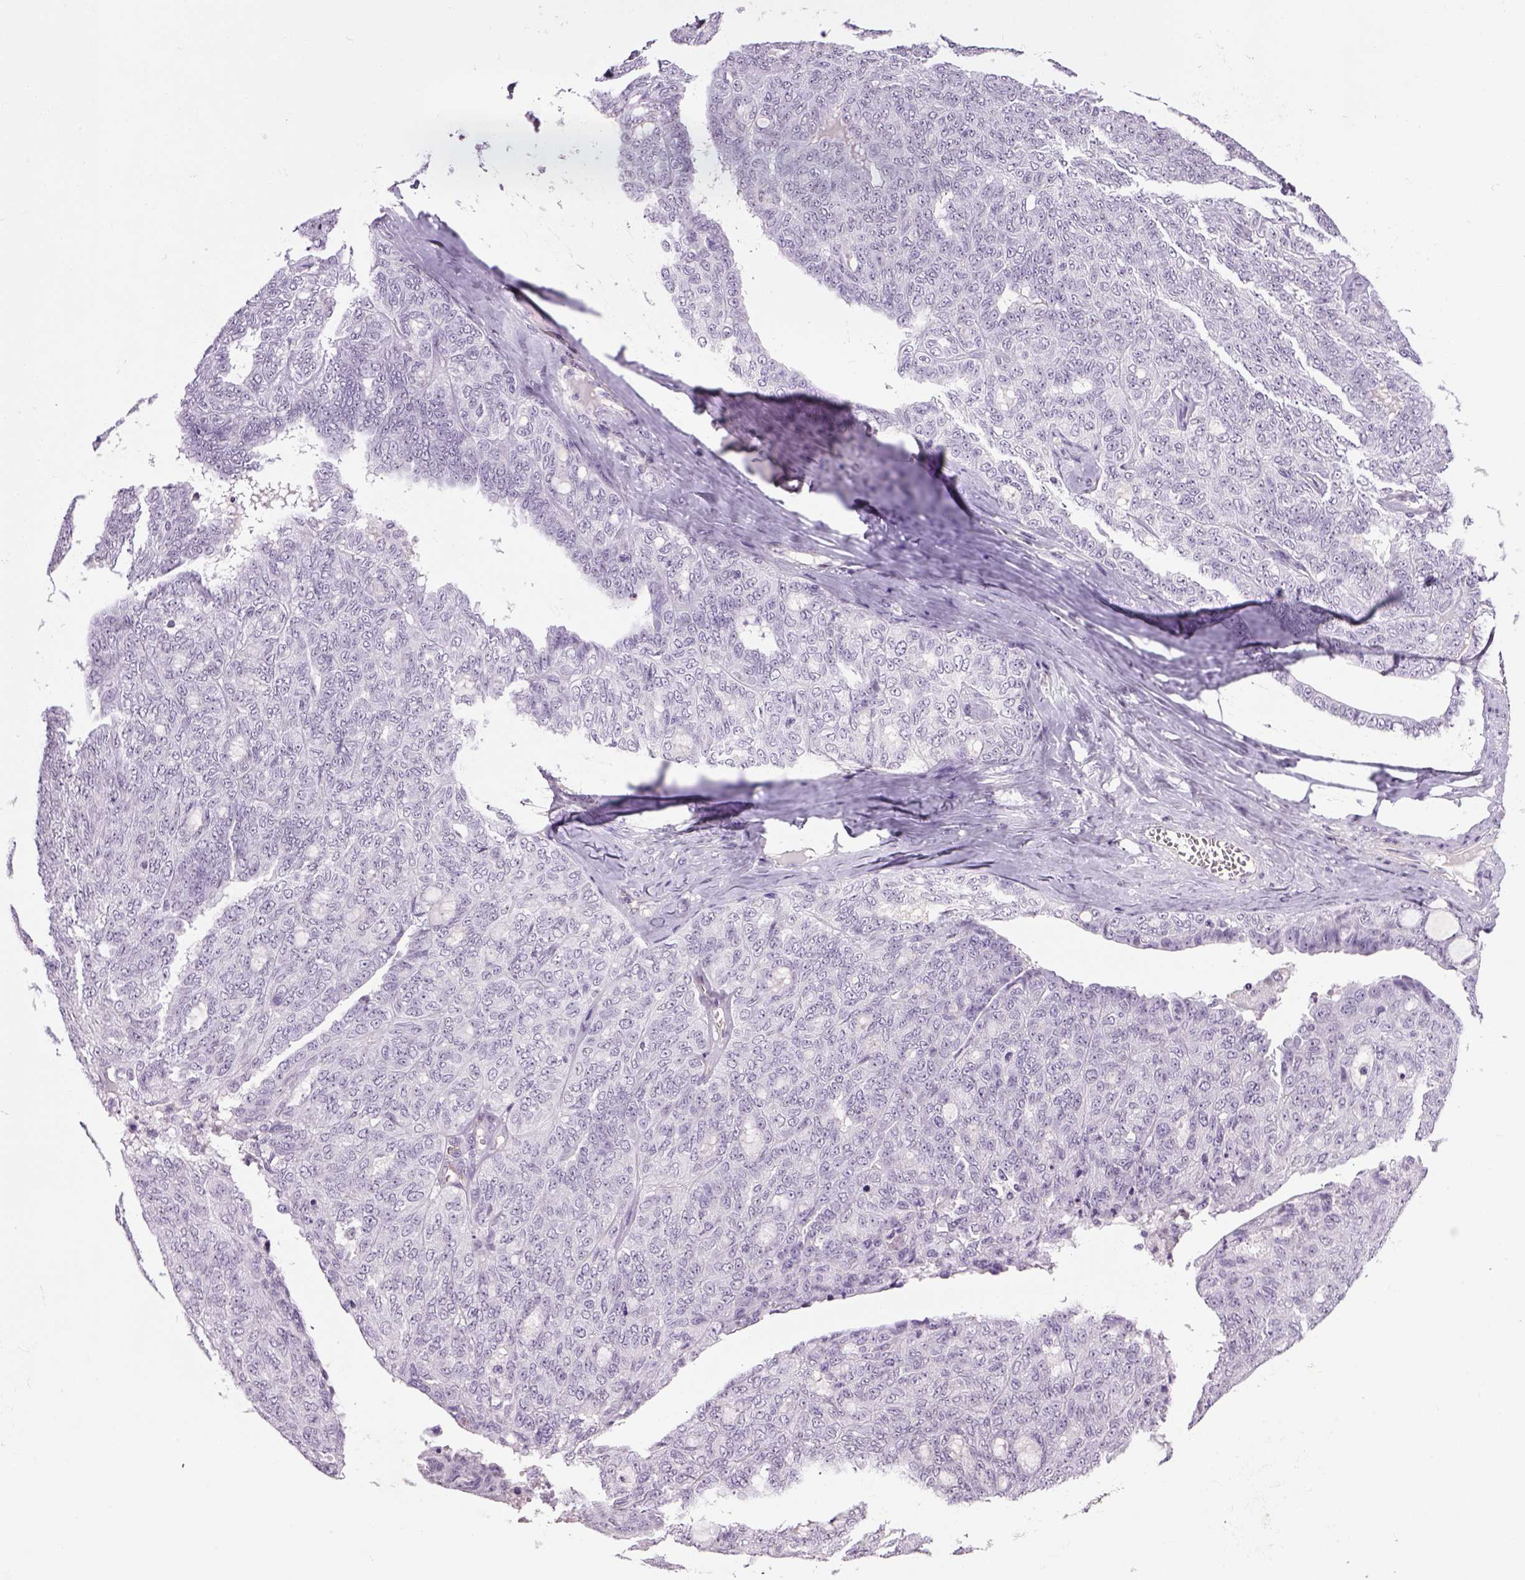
{"staining": {"intensity": "negative", "quantity": "none", "location": "none"}, "tissue": "ovarian cancer", "cell_type": "Tumor cells", "image_type": "cancer", "snomed": [{"axis": "morphology", "description": "Cystadenocarcinoma, serous, NOS"}, {"axis": "topography", "description": "Ovary"}], "caption": "Immunohistochemistry photomicrograph of human ovarian cancer stained for a protein (brown), which demonstrates no staining in tumor cells.", "gene": "PRRT1", "patient": {"sex": "female", "age": 71}}